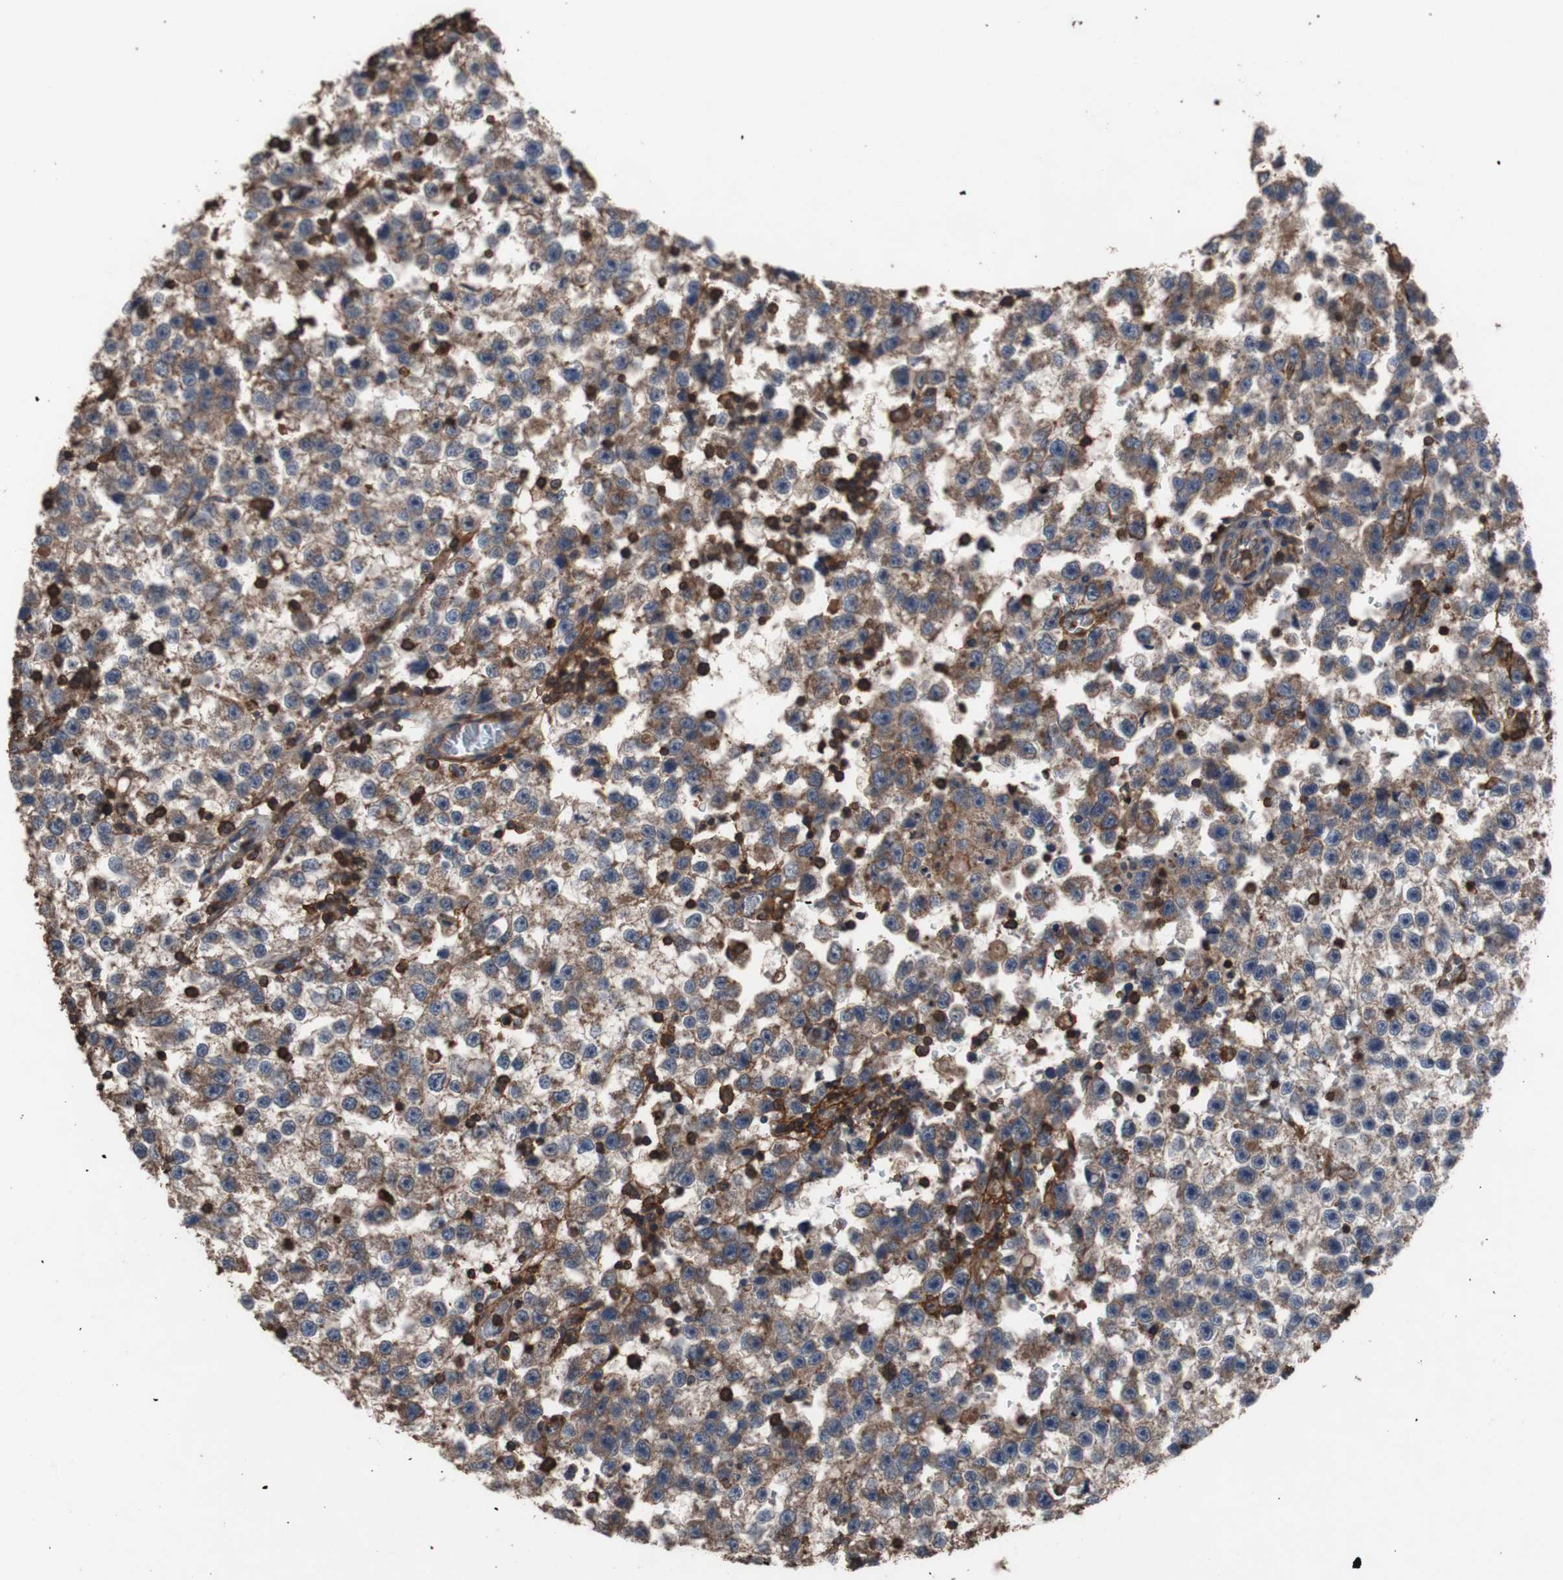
{"staining": {"intensity": "moderate", "quantity": ">75%", "location": "cytoplasmic/membranous"}, "tissue": "testis cancer", "cell_type": "Tumor cells", "image_type": "cancer", "snomed": [{"axis": "morphology", "description": "Seminoma, NOS"}, {"axis": "topography", "description": "Testis"}], "caption": "Approximately >75% of tumor cells in human testis cancer (seminoma) show moderate cytoplasmic/membranous protein positivity as visualized by brown immunohistochemical staining.", "gene": "COL6A2", "patient": {"sex": "male", "age": 33}}